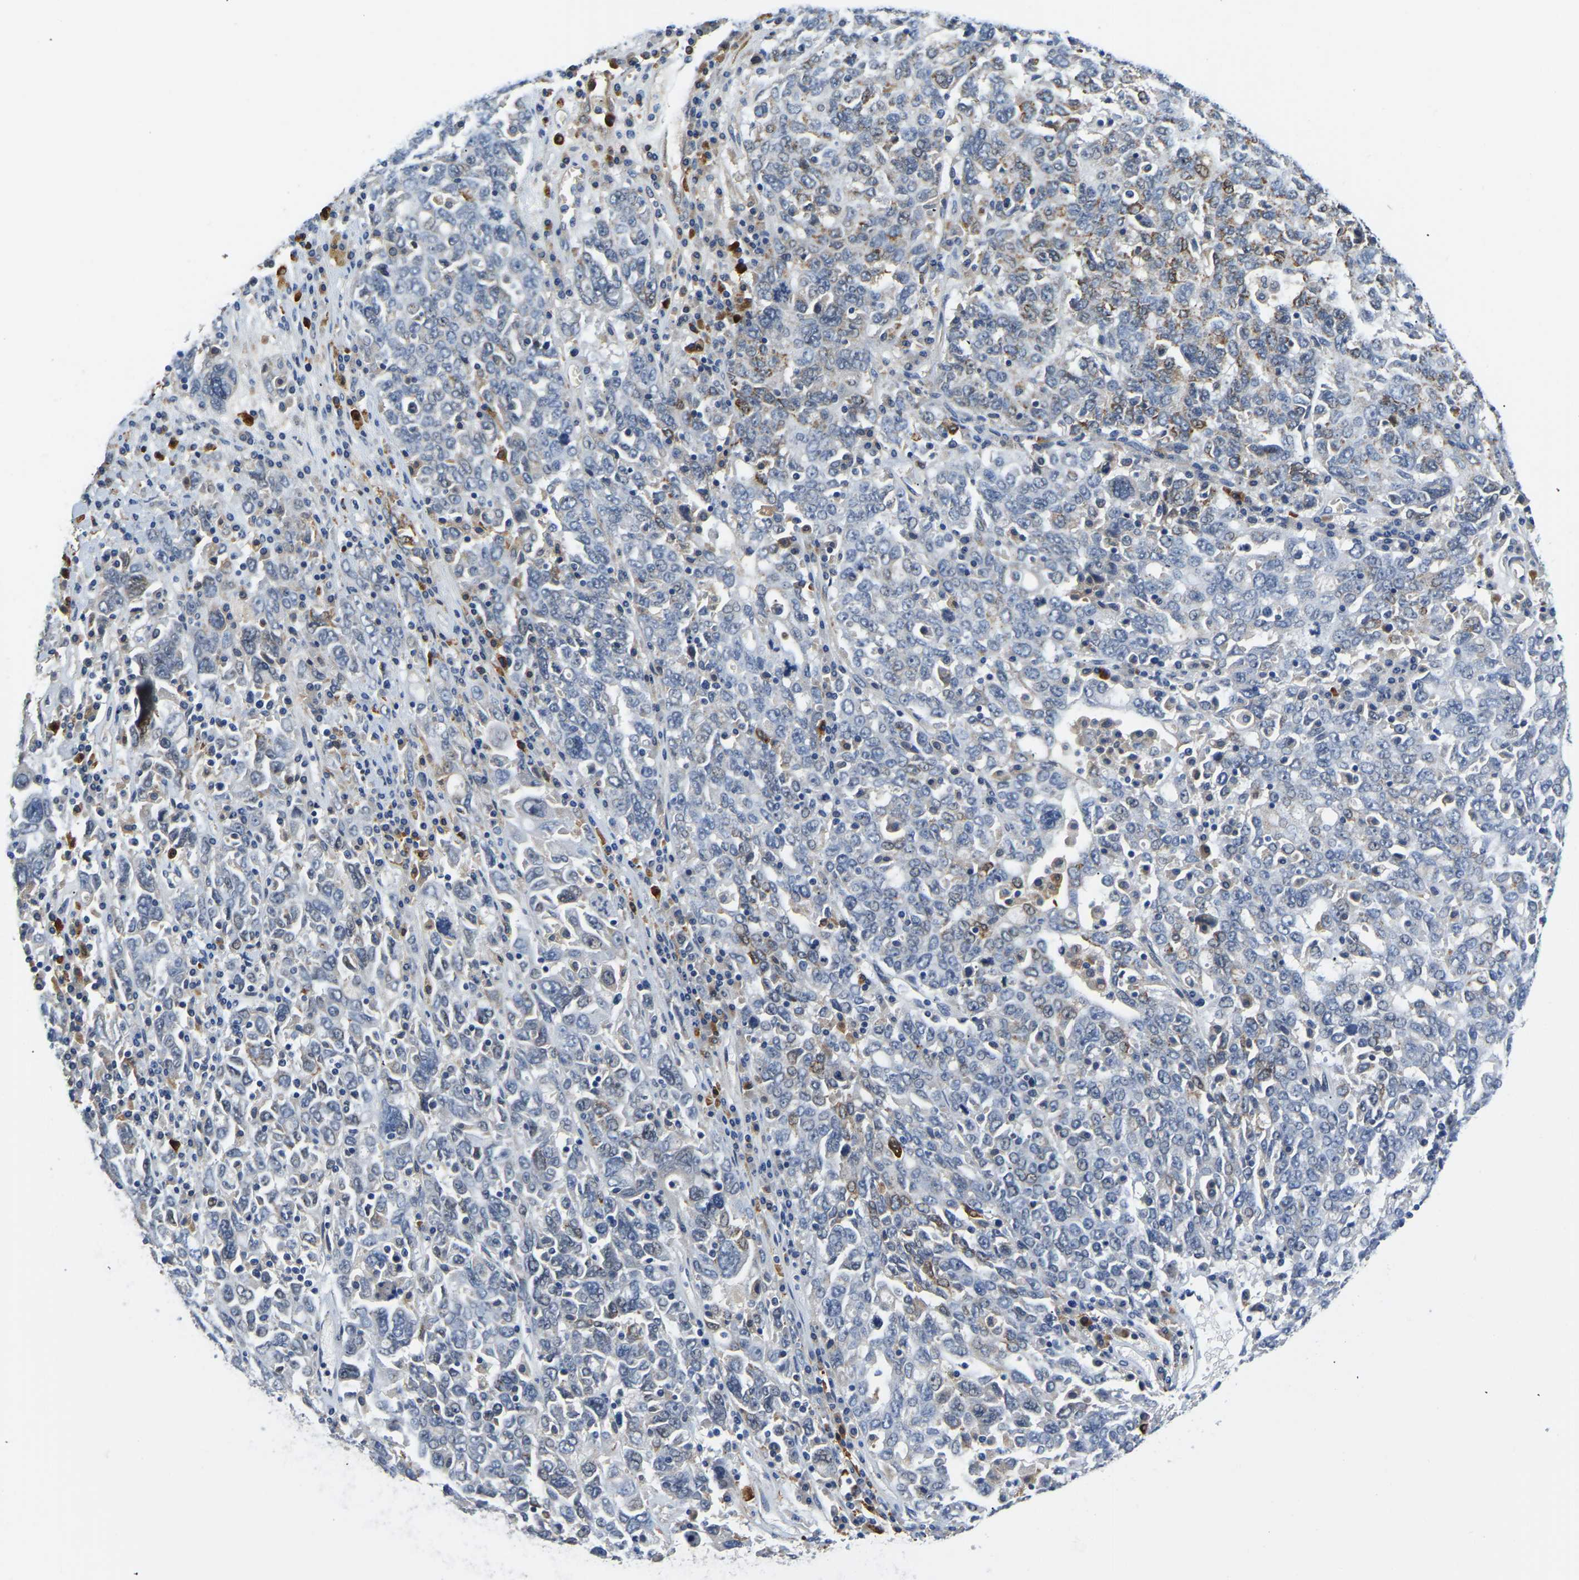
{"staining": {"intensity": "negative", "quantity": "none", "location": "none"}, "tissue": "ovarian cancer", "cell_type": "Tumor cells", "image_type": "cancer", "snomed": [{"axis": "morphology", "description": "Carcinoma, endometroid"}, {"axis": "topography", "description": "Ovary"}], "caption": "IHC of ovarian endometroid carcinoma demonstrates no staining in tumor cells.", "gene": "LIAS", "patient": {"sex": "female", "age": 62}}